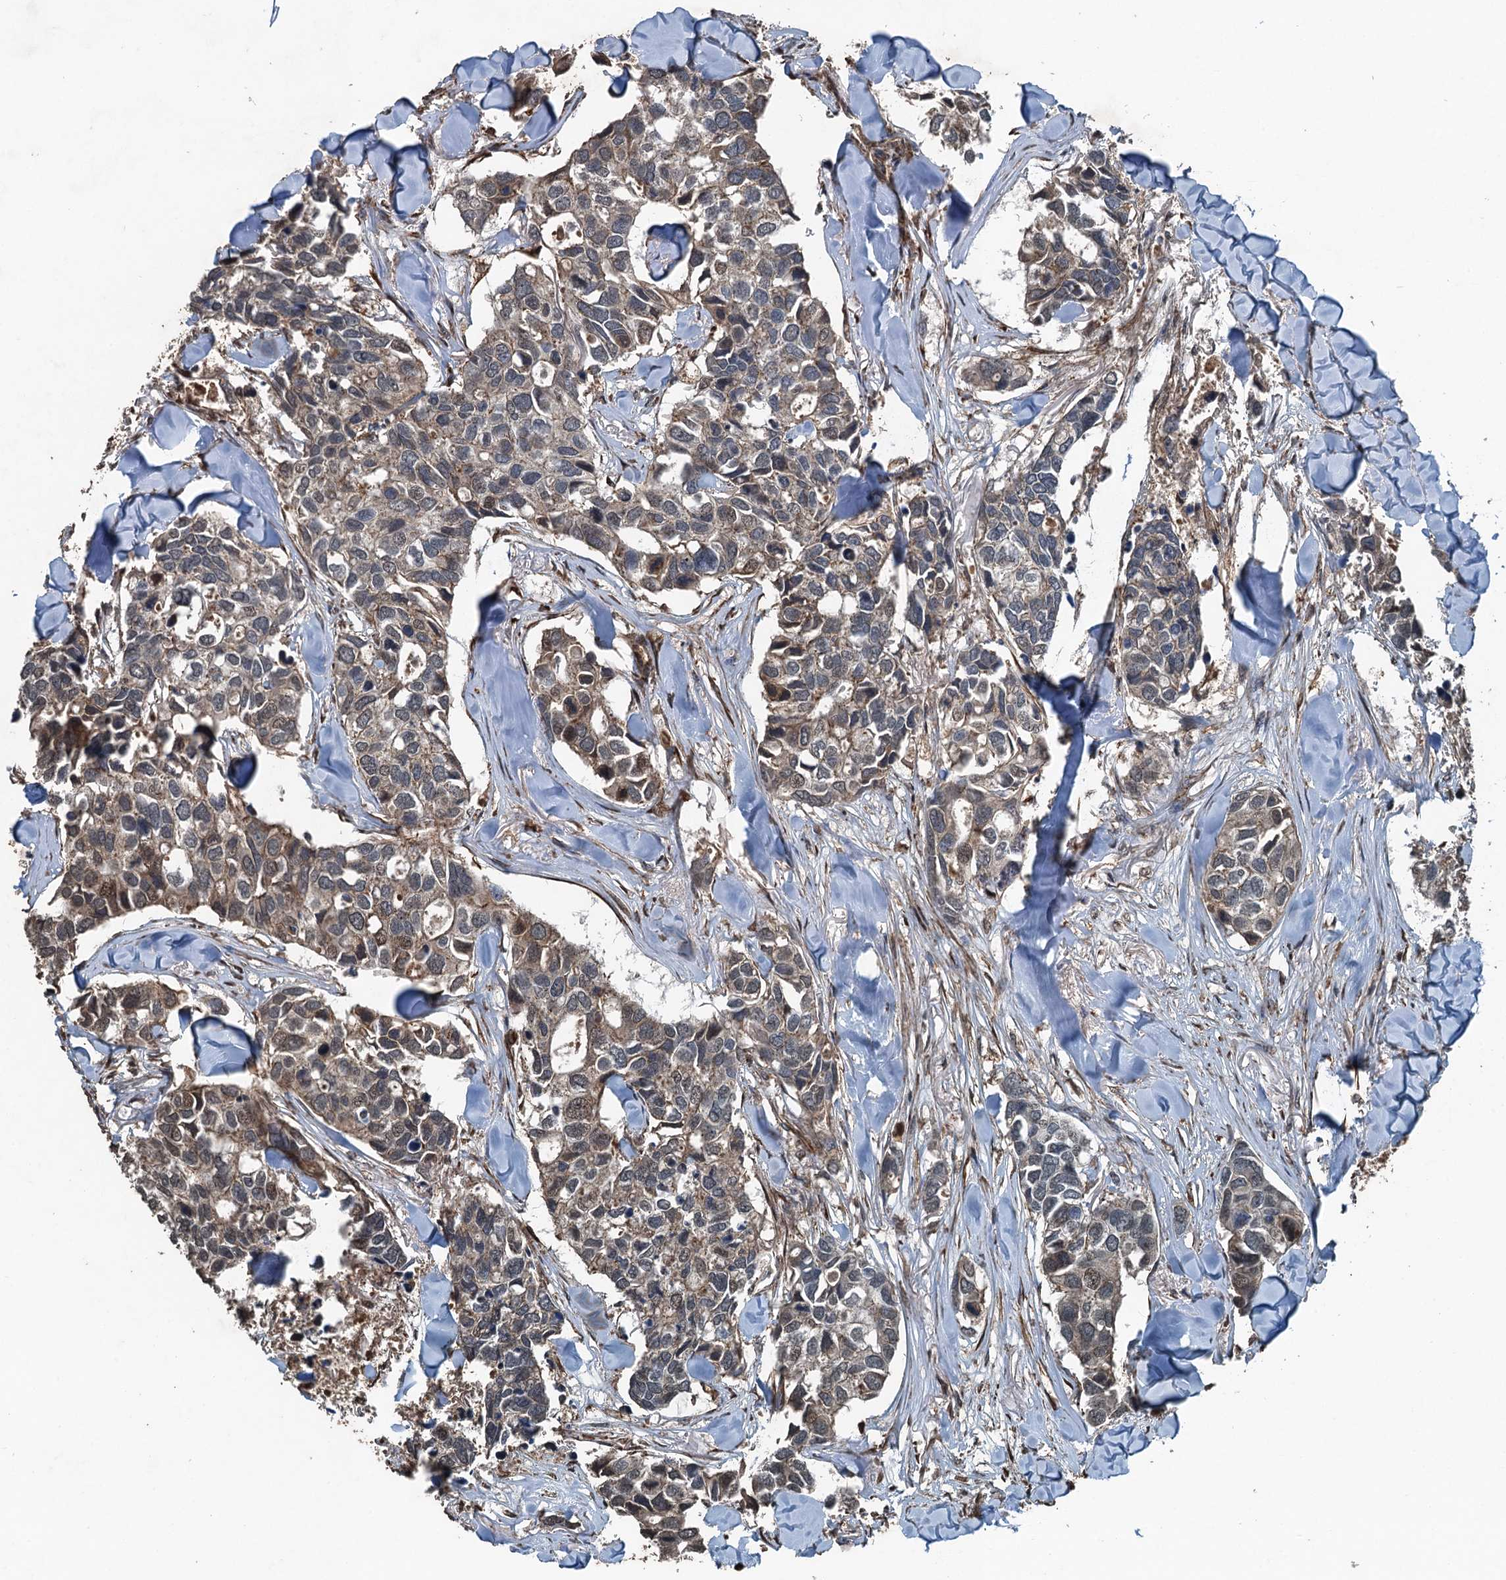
{"staining": {"intensity": "weak", "quantity": ">75%", "location": "cytoplasmic/membranous"}, "tissue": "breast cancer", "cell_type": "Tumor cells", "image_type": "cancer", "snomed": [{"axis": "morphology", "description": "Duct carcinoma"}, {"axis": "topography", "description": "Breast"}], "caption": "Breast cancer (intraductal carcinoma) tissue shows weak cytoplasmic/membranous staining in approximately >75% of tumor cells, visualized by immunohistochemistry.", "gene": "TCTN1", "patient": {"sex": "female", "age": 83}}